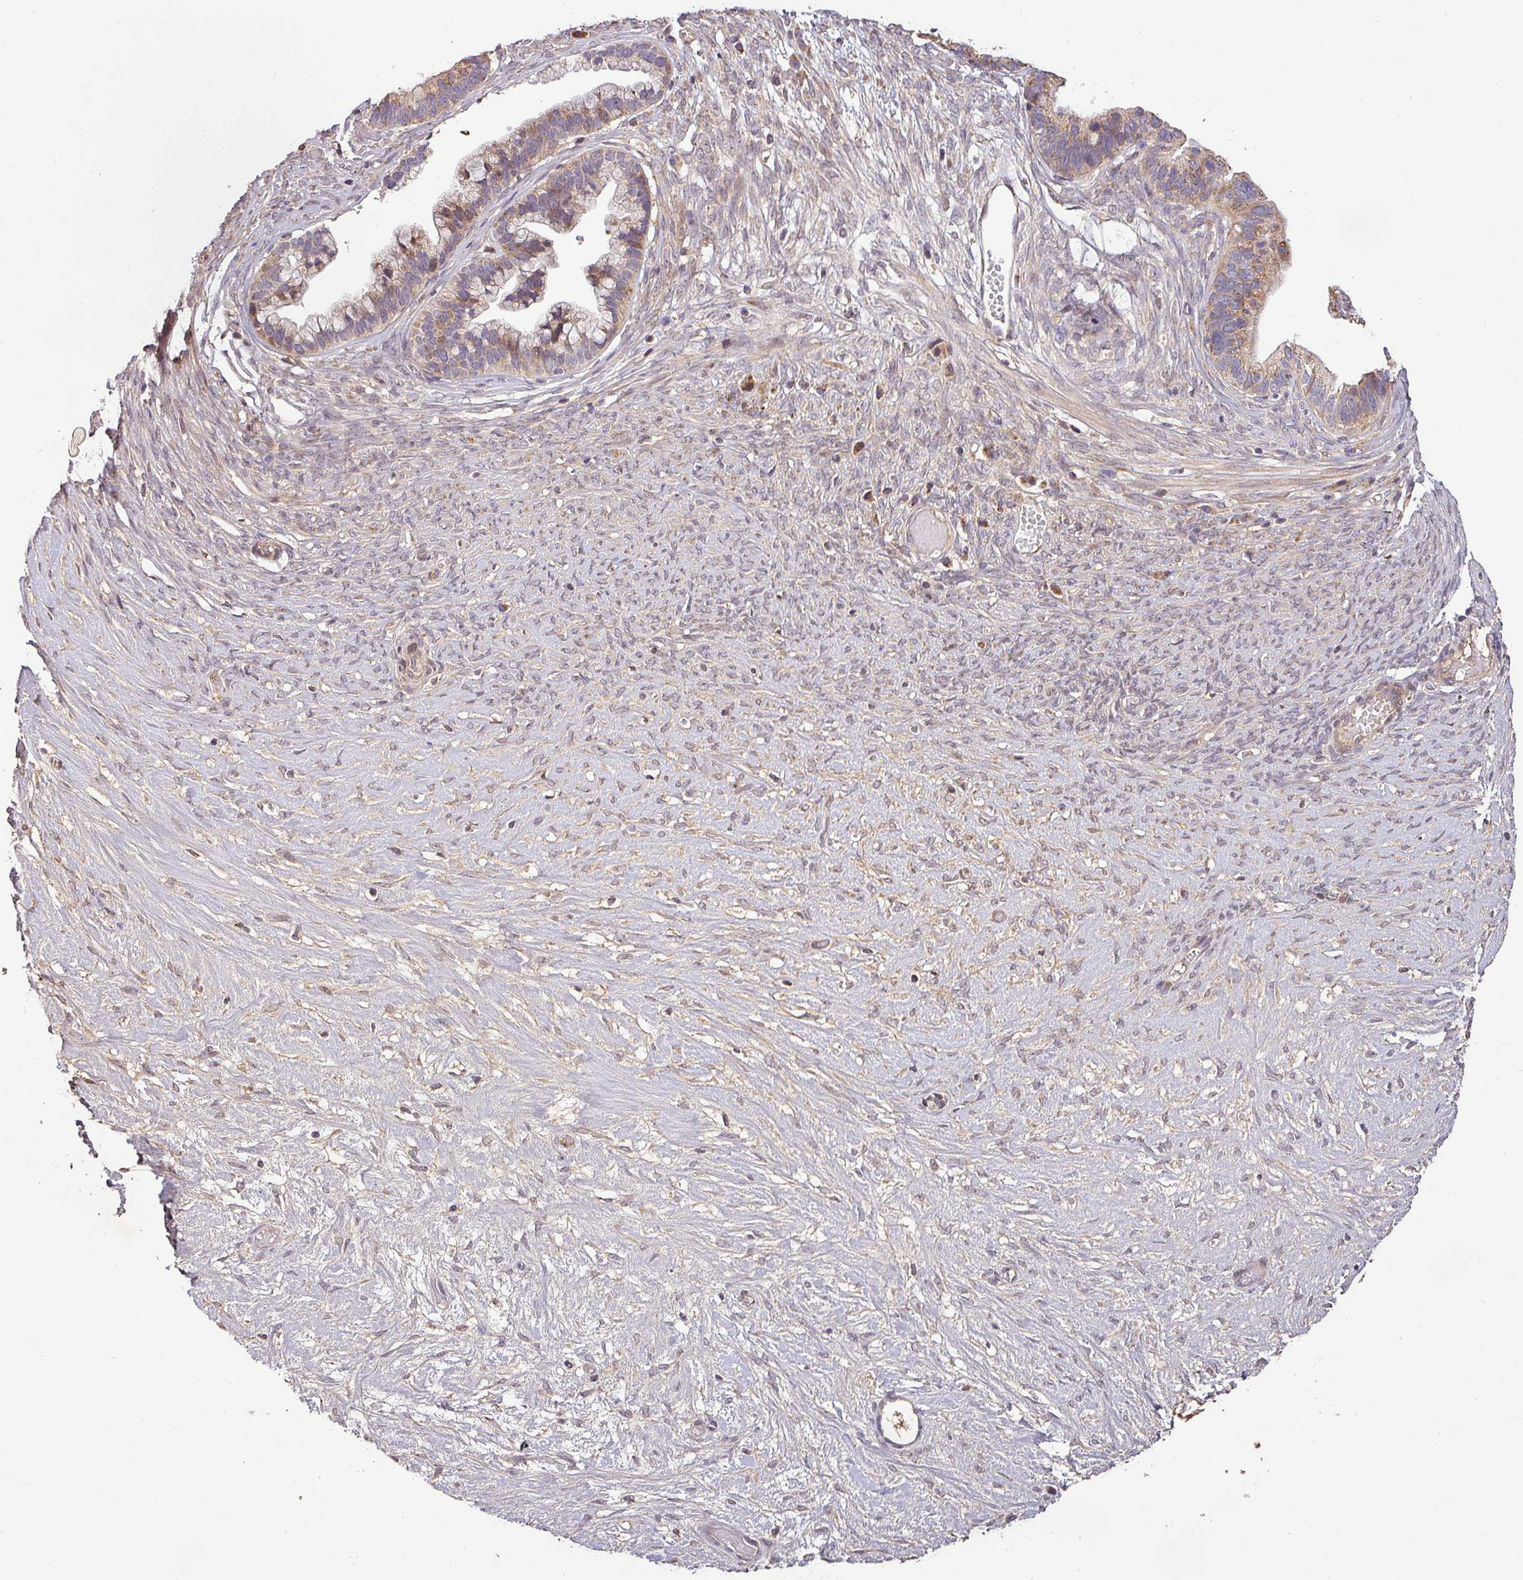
{"staining": {"intensity": "weak", "quantity": "25%-75%", "location": "cytoplasmic/membranous"}, "tissue": "ovarian cancer", "cell_type": "Tumor cells", "image_type": "cancer", "snomed": [{"axis": "morphology", "description": "Cystadenocarcinoma, serous, NOS"}, {"axis": "topography", "description": "Ovary"}], "caption": "Serous cystadenocarcinoma (ovarian) was stained to show a protein in brown. There is low levels of weak cytoplasmic/membranous expression in about 25%-75% of tumor cells.", "gene": "BPIFB3", "patient": {"sex": "female", "age": 56}}